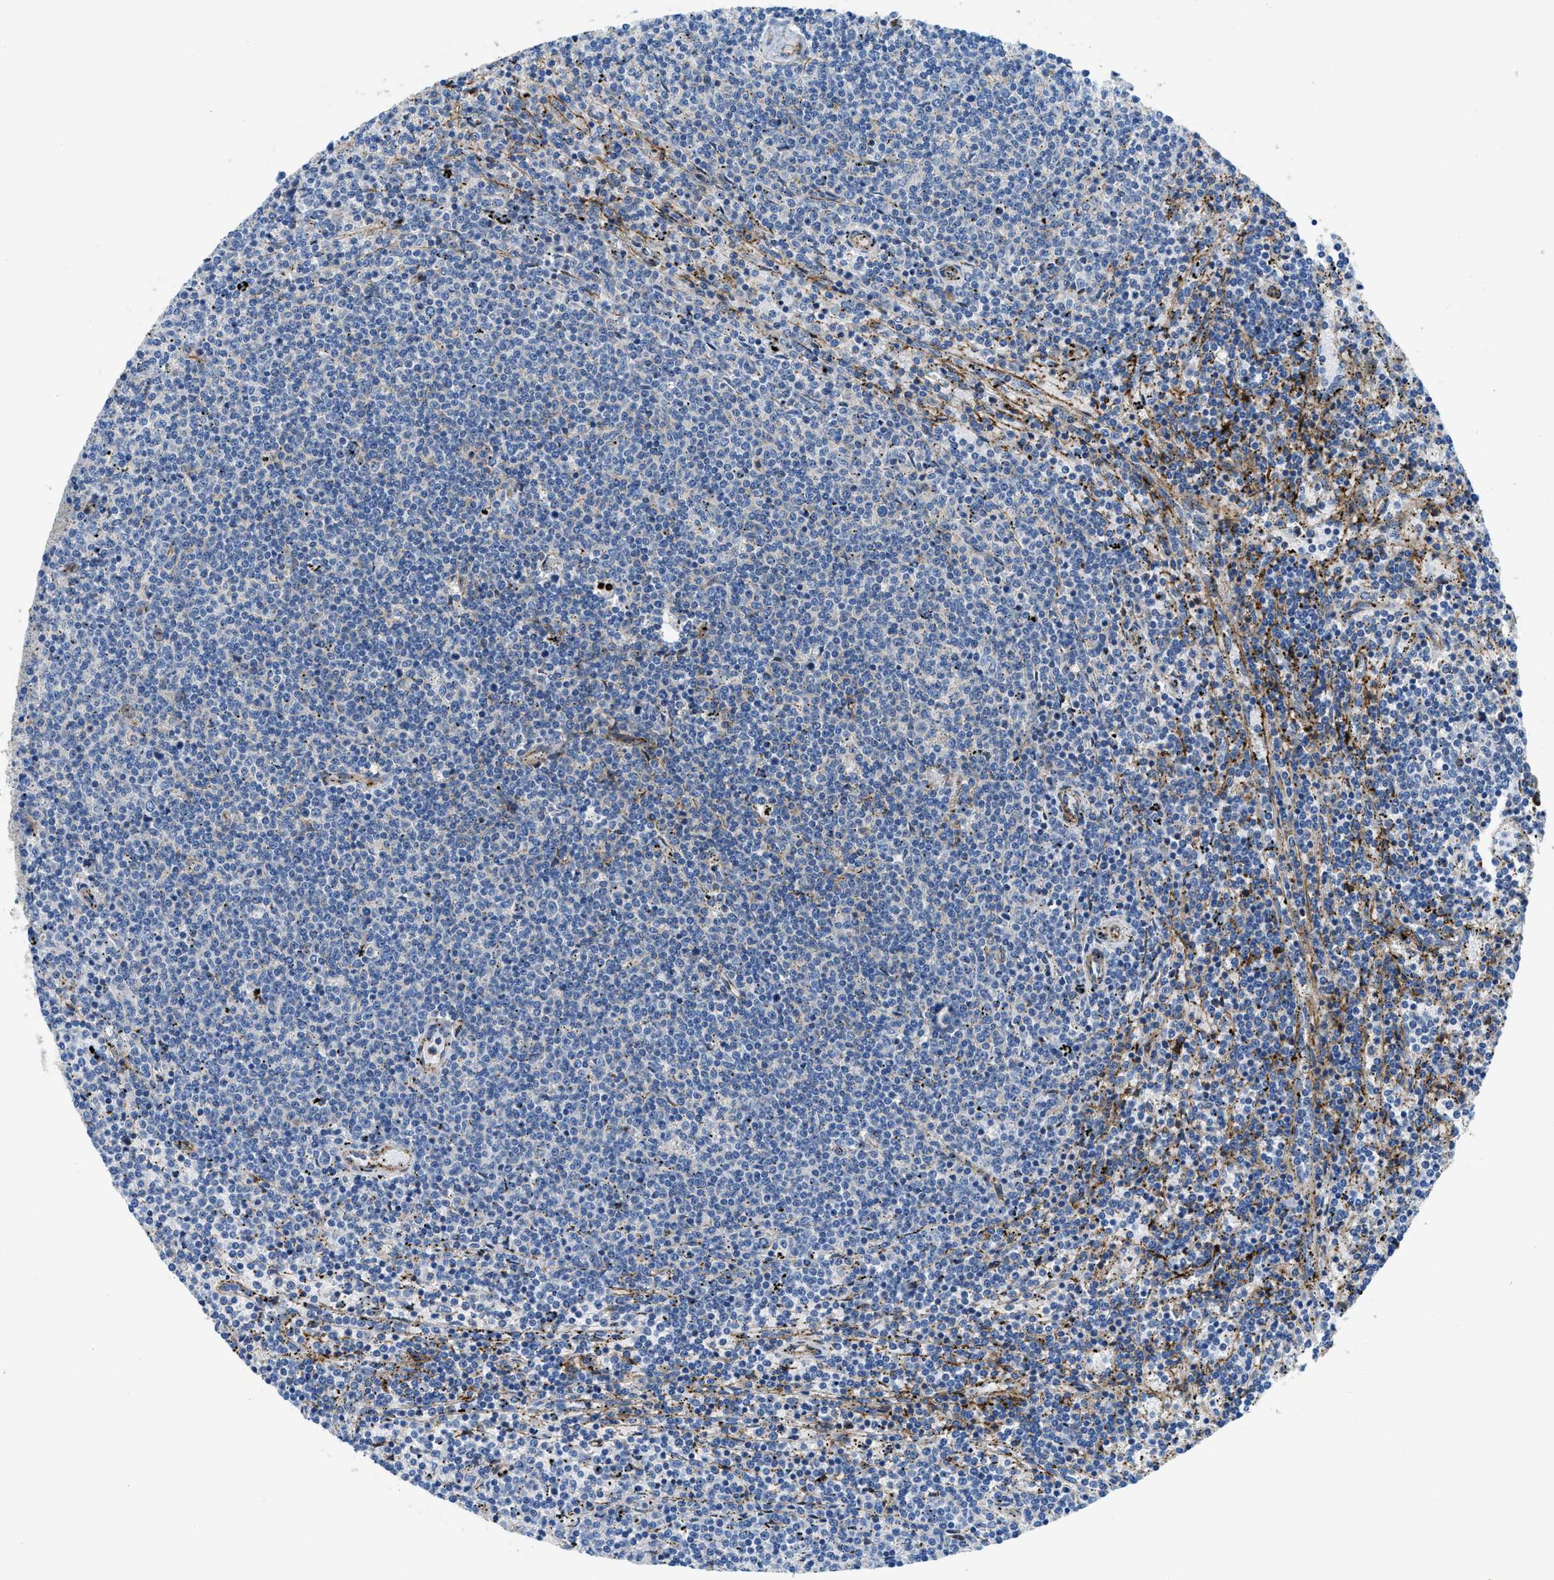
{"staining": {"intensity": "negative", "quantity": "none", "location": "none"}, "tissue": "lymphoma", "cell_type": "Tumor cells", "image_type": "cancer", "snomed": [{"axis": "morphology", "description": "Malignant lymphoma, non-Hodgkin's type, Low grade"}, {"axis": "topography", "description": "Spleen"}], "caption": "An image of human low-grade malignant lymphoma, non-Hodgkin's type is negative for staining in tumor cells. (Brightfield microscopy of DAB immunohistochemistry at high magnification).", "gene": "CUTA", "patient": {"sex": "female", "age": 50}}